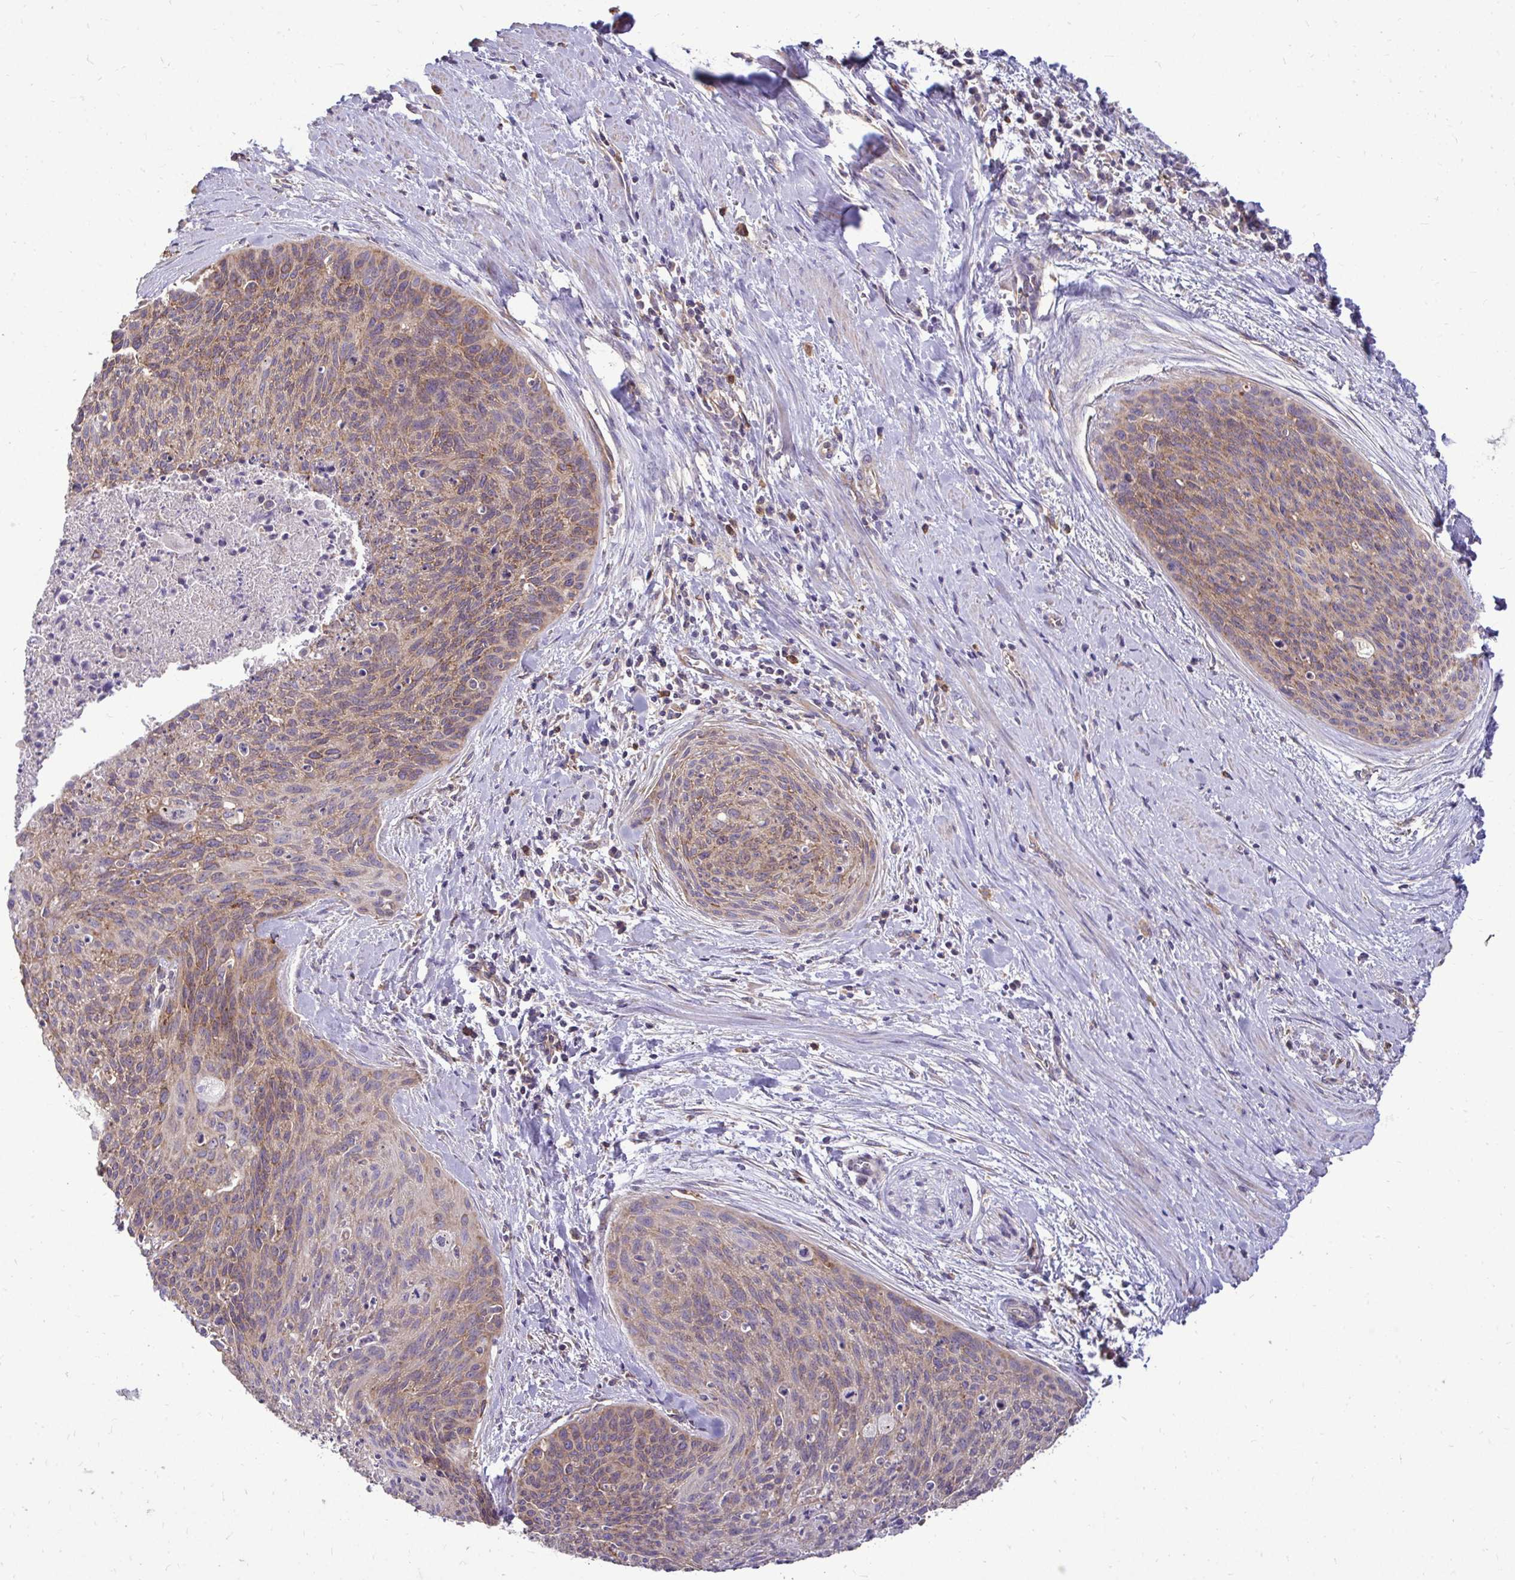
{"staining": {"intensity": "moderate", "quantity": "25%-75%", "location": "cytoplasmic/membranous"}, "tissue": "cervical cancer", "cell_type": "Tumor cells", "image_type": "cancer", "snomed": [{"axis": "morphology", "description": "Squamous cell carcinoma, NOS"}, {"axis": "topography", "description": "Cervix"}], "caption": "An immunohistochemistry histopathology image of tumor tissue is shown. Protein staining in brown shows moderate cytoplasmic/membranous positivity in cervical cancer (squamous cell carcinoma) within tumor cells.", "gene": "FMR1", "patient": {"sex": "female", "age": 55}}